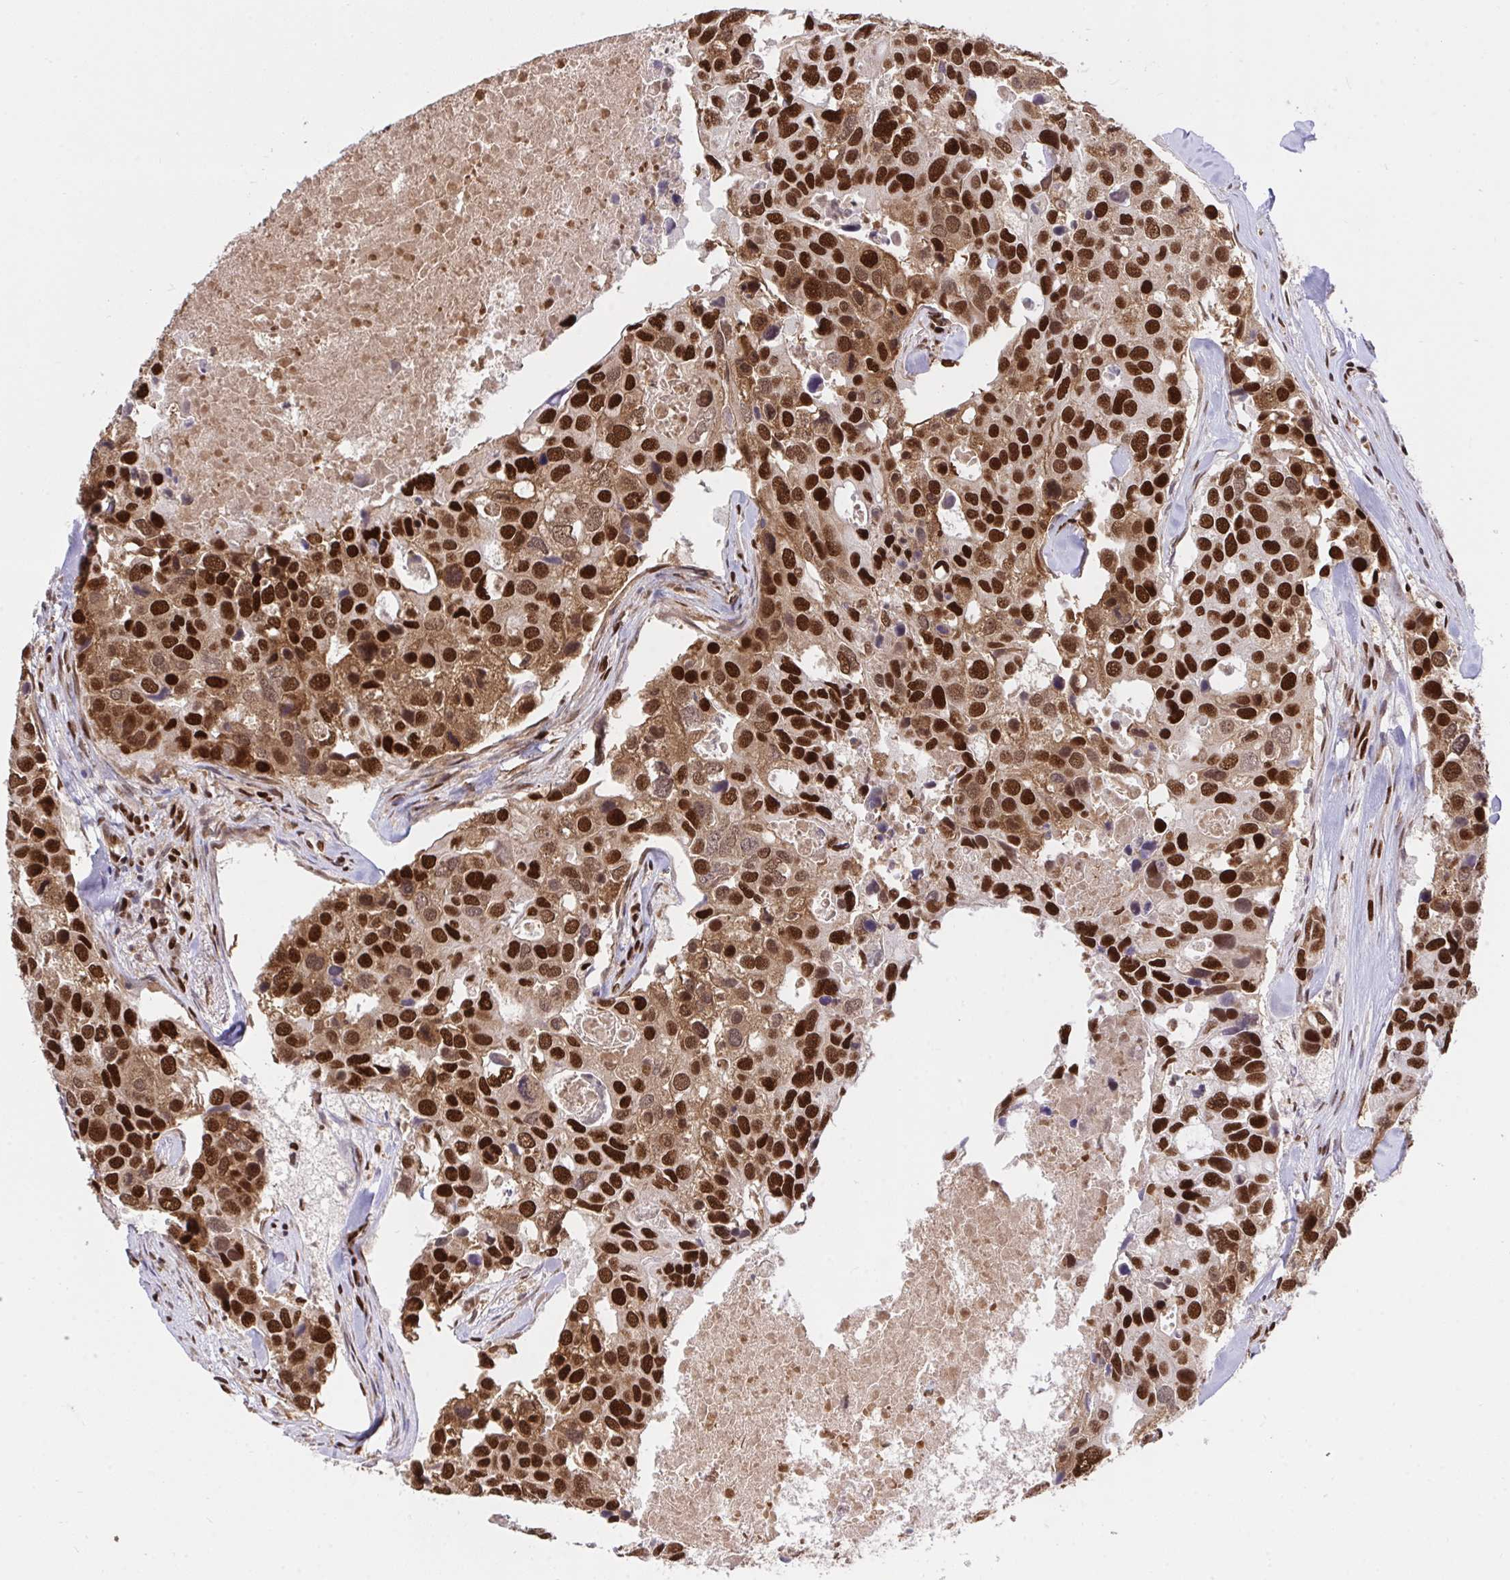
{"staining": {"intensity": "strong", "quantity": ">75%", "location": "cytoplasmic/membranous,nuclear"}, "tissue": "breast cancer", "cell_type": "Tumor cells", "image_type": "cancer", "snomed": [{"axis": "morphology", "description": "Duct carcinoma"}, {"axis": "topography", "description": "Breast"}], "caption": "A micrograph showing strong cytoplasmic/membranous and nuclear positivity in about >75% of tumor cells in intraductal carcinoma (breast), as visualized by brown immunohistochemical staining.", "gene": "HNRNPL", "patient": {"sex": "female", "age": 83}}